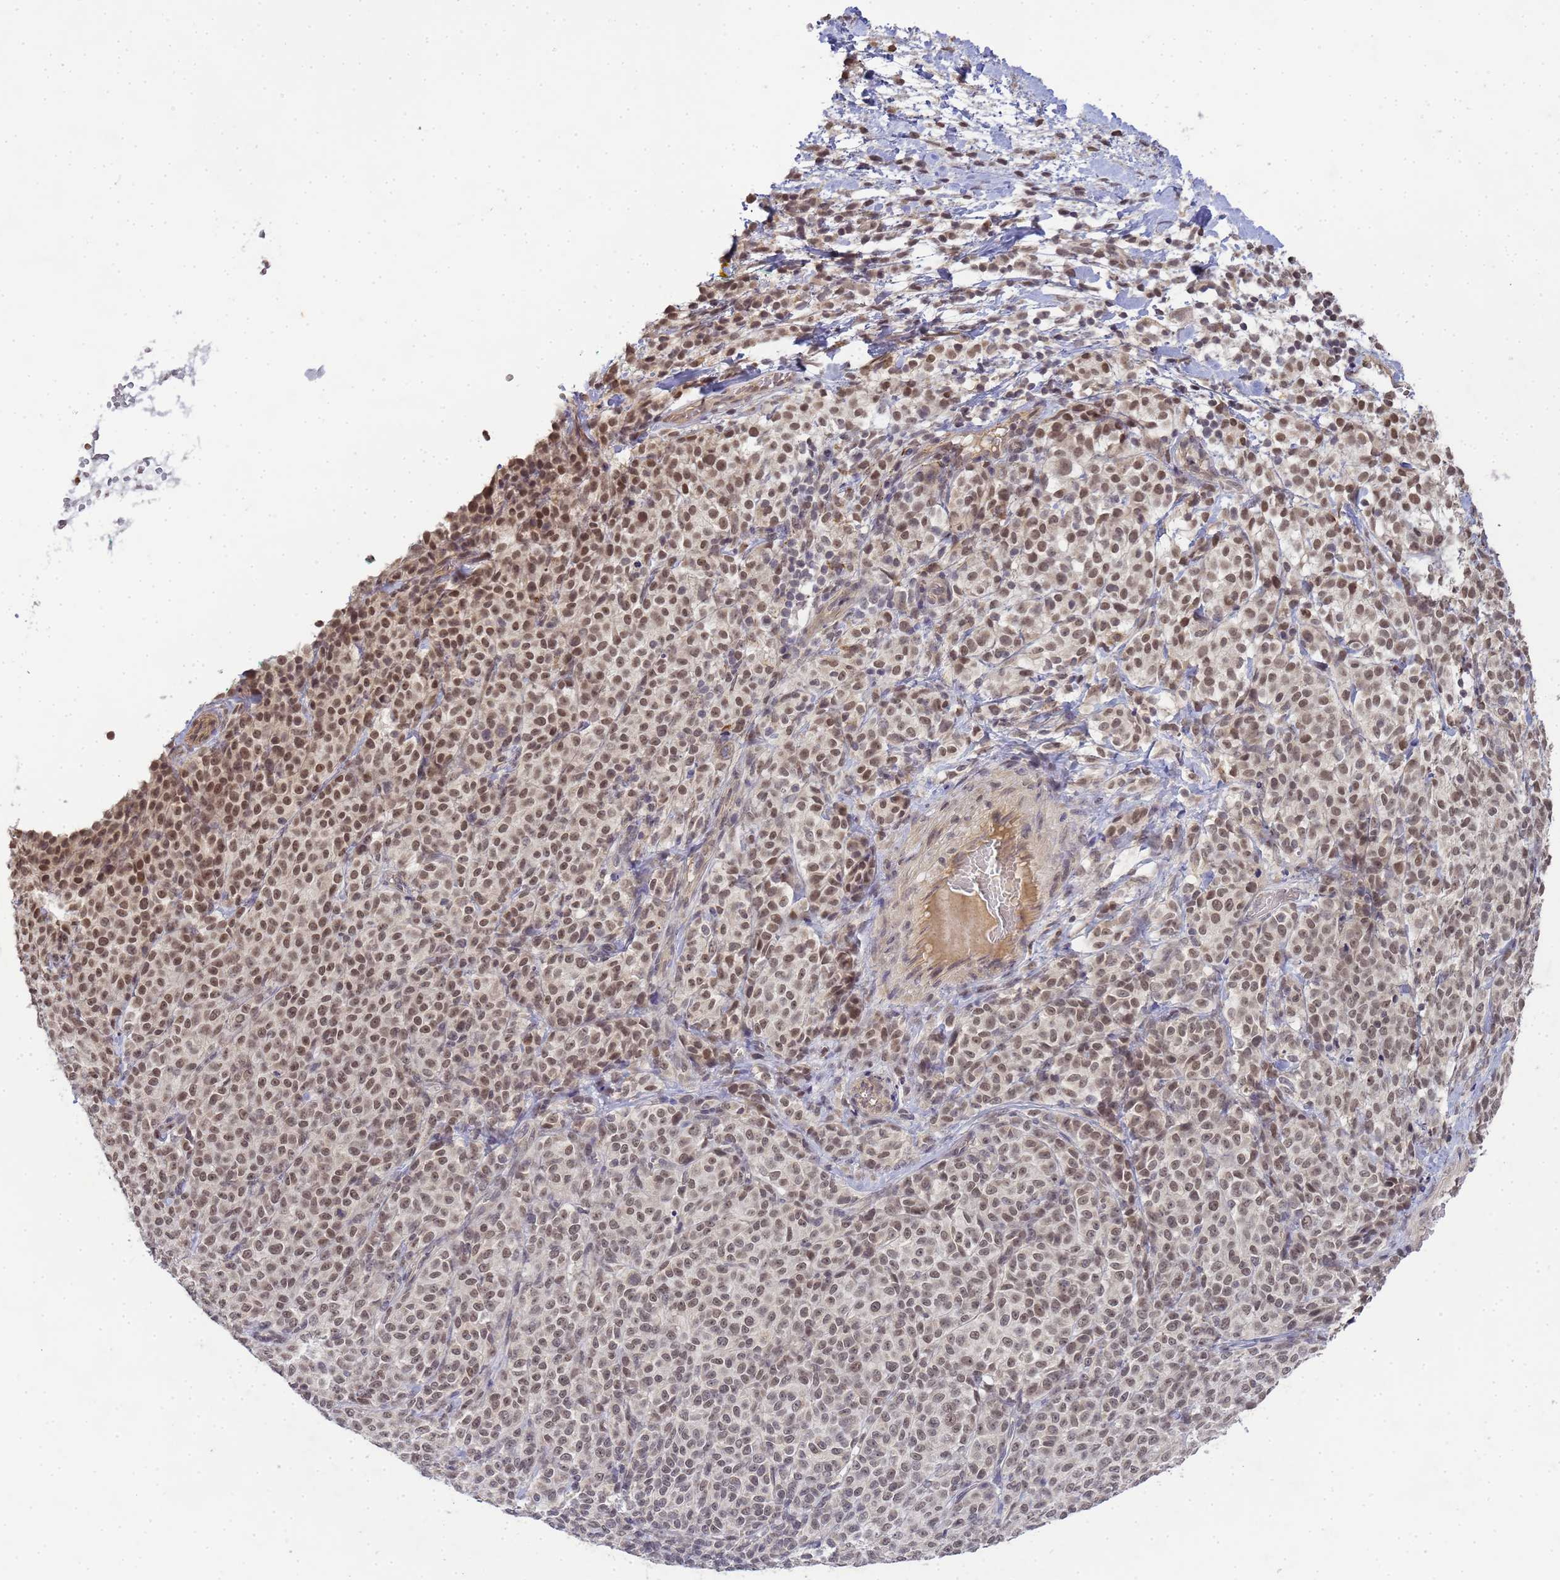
{"staining": {"intensity": "moderate", "quantity": ">75%", "location": "nuclear"}, "tissue": "melanoma", "cell_type": "Tumor cells", "image_type": "cancer", "snomed": [{"axis": "morphology", "description": "Normal tissue, NOS"}, {"axis": "morphology", "description": "Malignant melanoma, NOS"}, {"axis": "topography", "description": "Skin"}], "caption": "The micrograph displays immunohistochemical staining of melanoma. There is moderate nuclear expression is identified in about >75% of tumor cells.", "gene": "MYL7", "patient": {"sex": "female", "age": 34}}